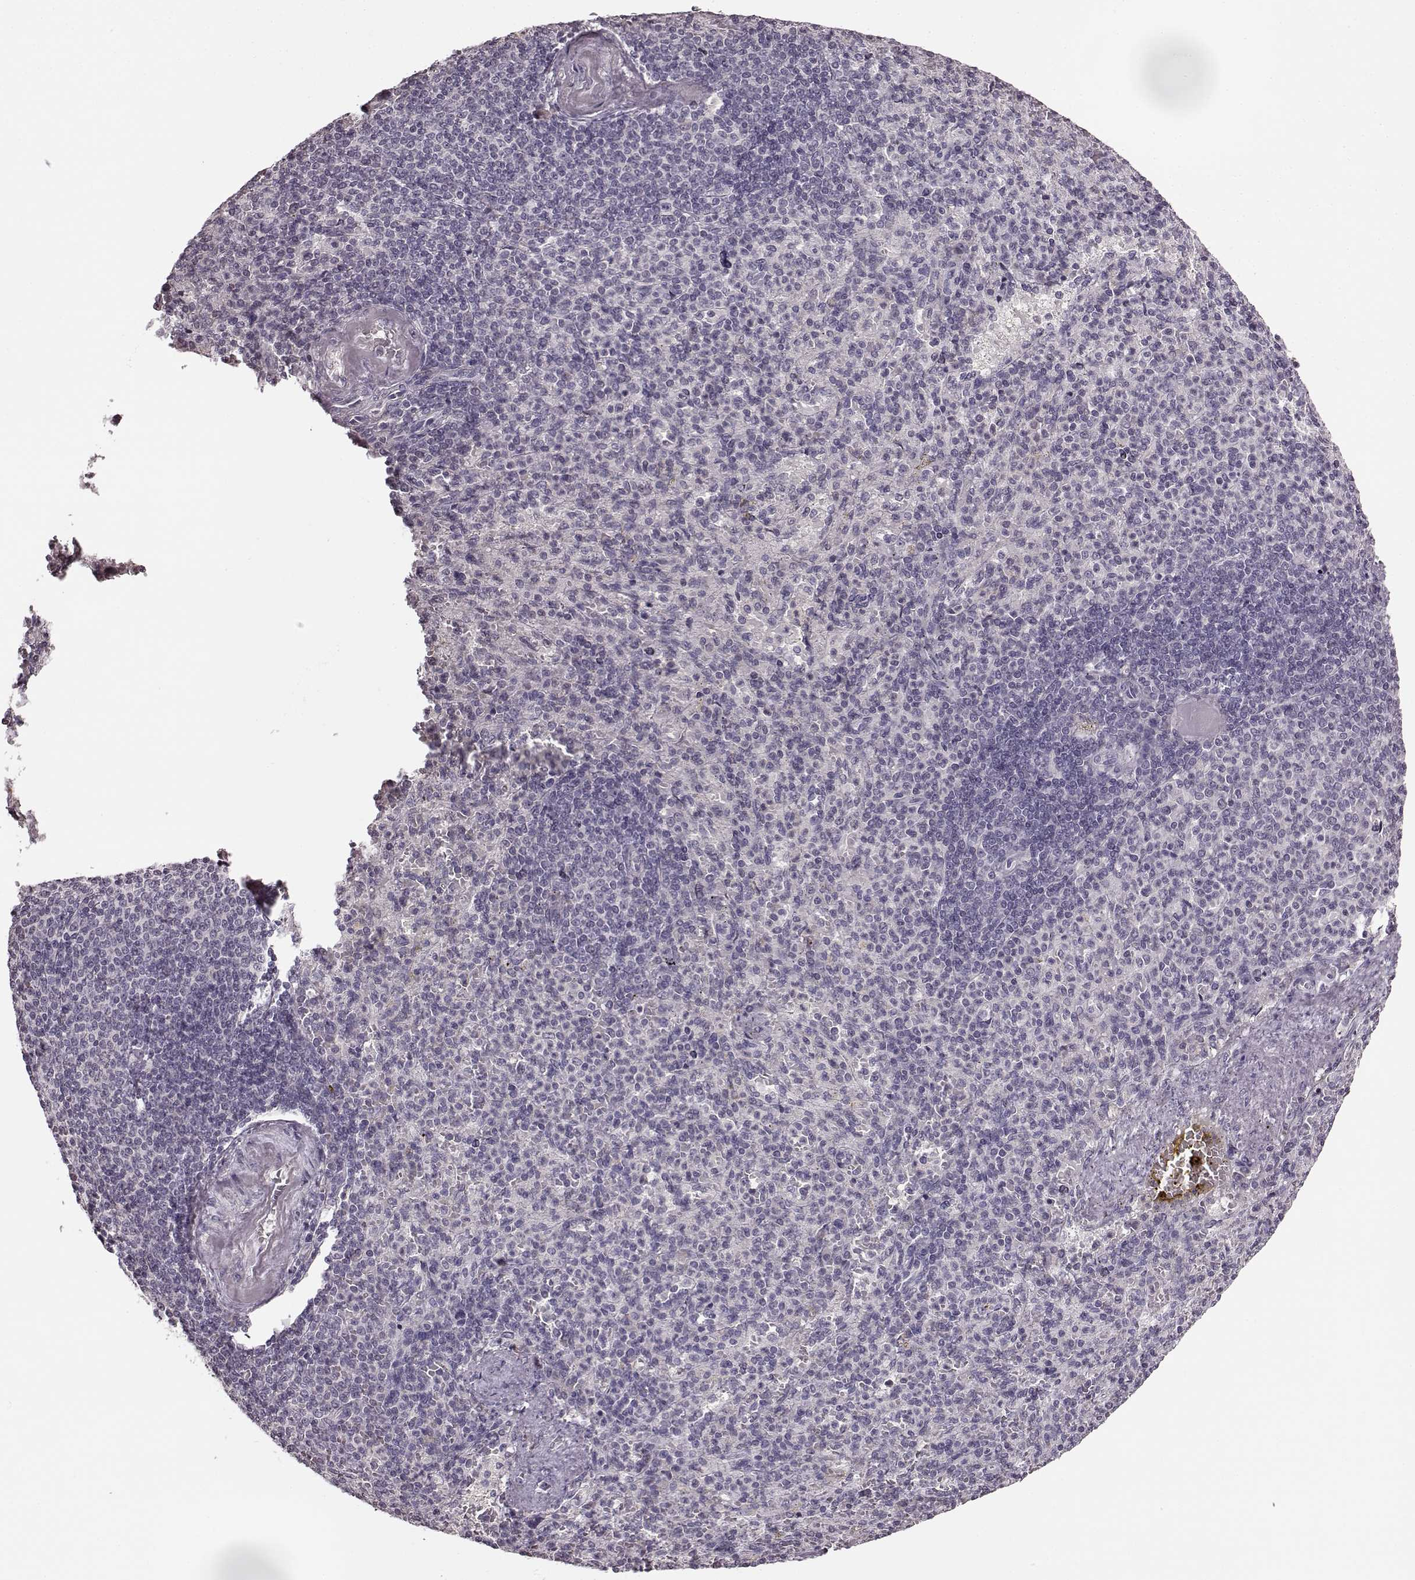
{"staining": {"intensity": "negative", "quantity": "none", "location": "none"}, "tissue": "spleen", "cell_type": "Cells in red pulp", "image_type": "normal", "snomed": [{"axis": "morphology", "description": "Normal tissue, NOS"}, {"axis": "topography", "description": "Spleen"}], "caption": "Immunohistochemistry (IHC) micrograph of normal spleen: spleen stained with DAB demonstrates no significant protein positivity in cells in red pulp.", "gene": "FSHB", "patient": {"sex": "female", "age": 74}}